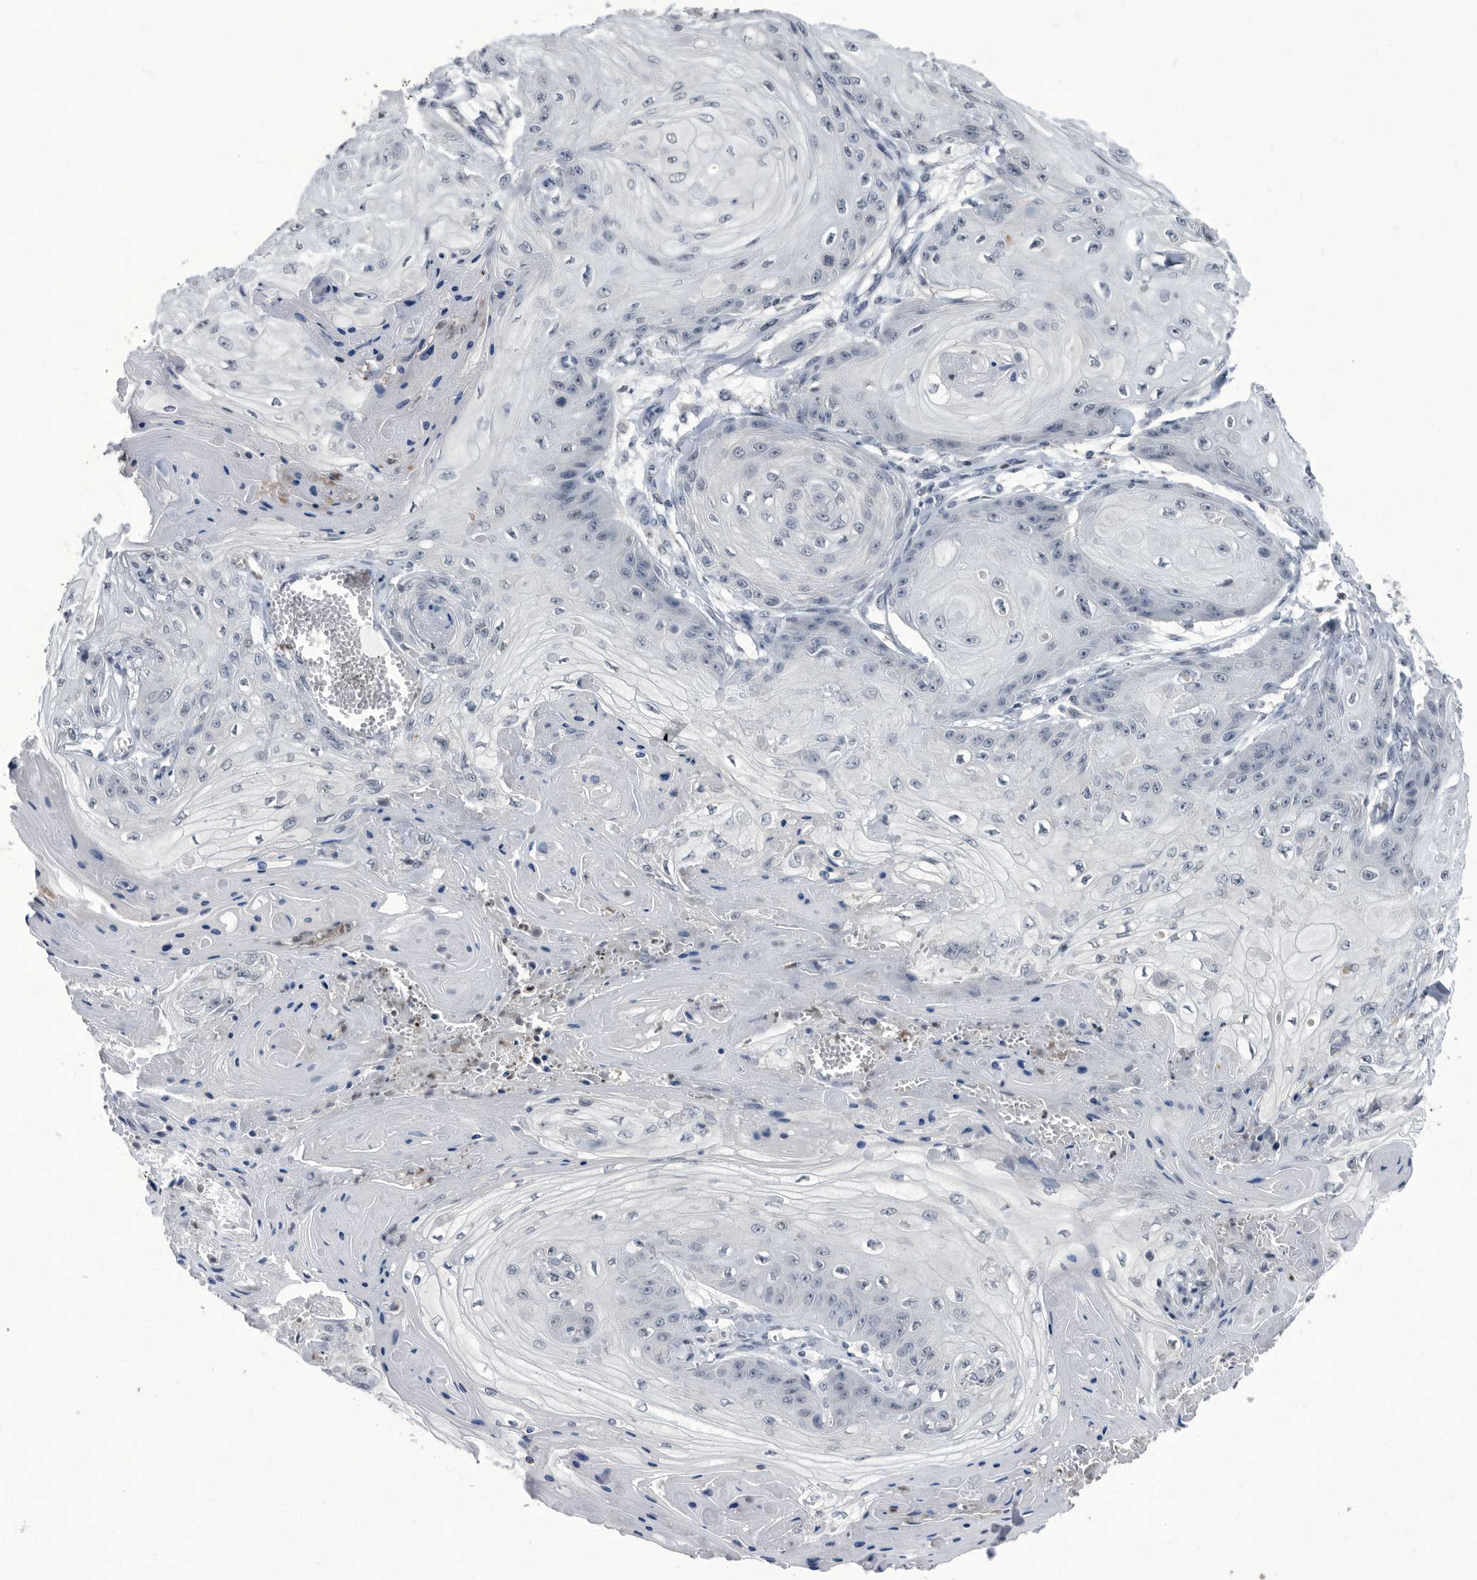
{"staining": {"intensity": "negative", "quantity": "none", "location": "none"}, "tissue": "skin cancer", "cell_type": "Tumor cells", "image_type": "cancer", "snomed": [{"axis": "morphology", "description": "Squamous cell carcinoma, NOS"}, {"axis": "topography", "description": "Skin"}], "caption": "IHC image of neoplastic tissue: human skin cancer (squamous cell carcinoma) stained with DAB reveals no significant protein expression in tumor cells. (DAB (3,3'-diaminobenzidine) immunohistochemistry visualized using brightfield microscopy, high magnification).", "gene": "TSTD1", "patient": {"sex": "male", "age": 74}}